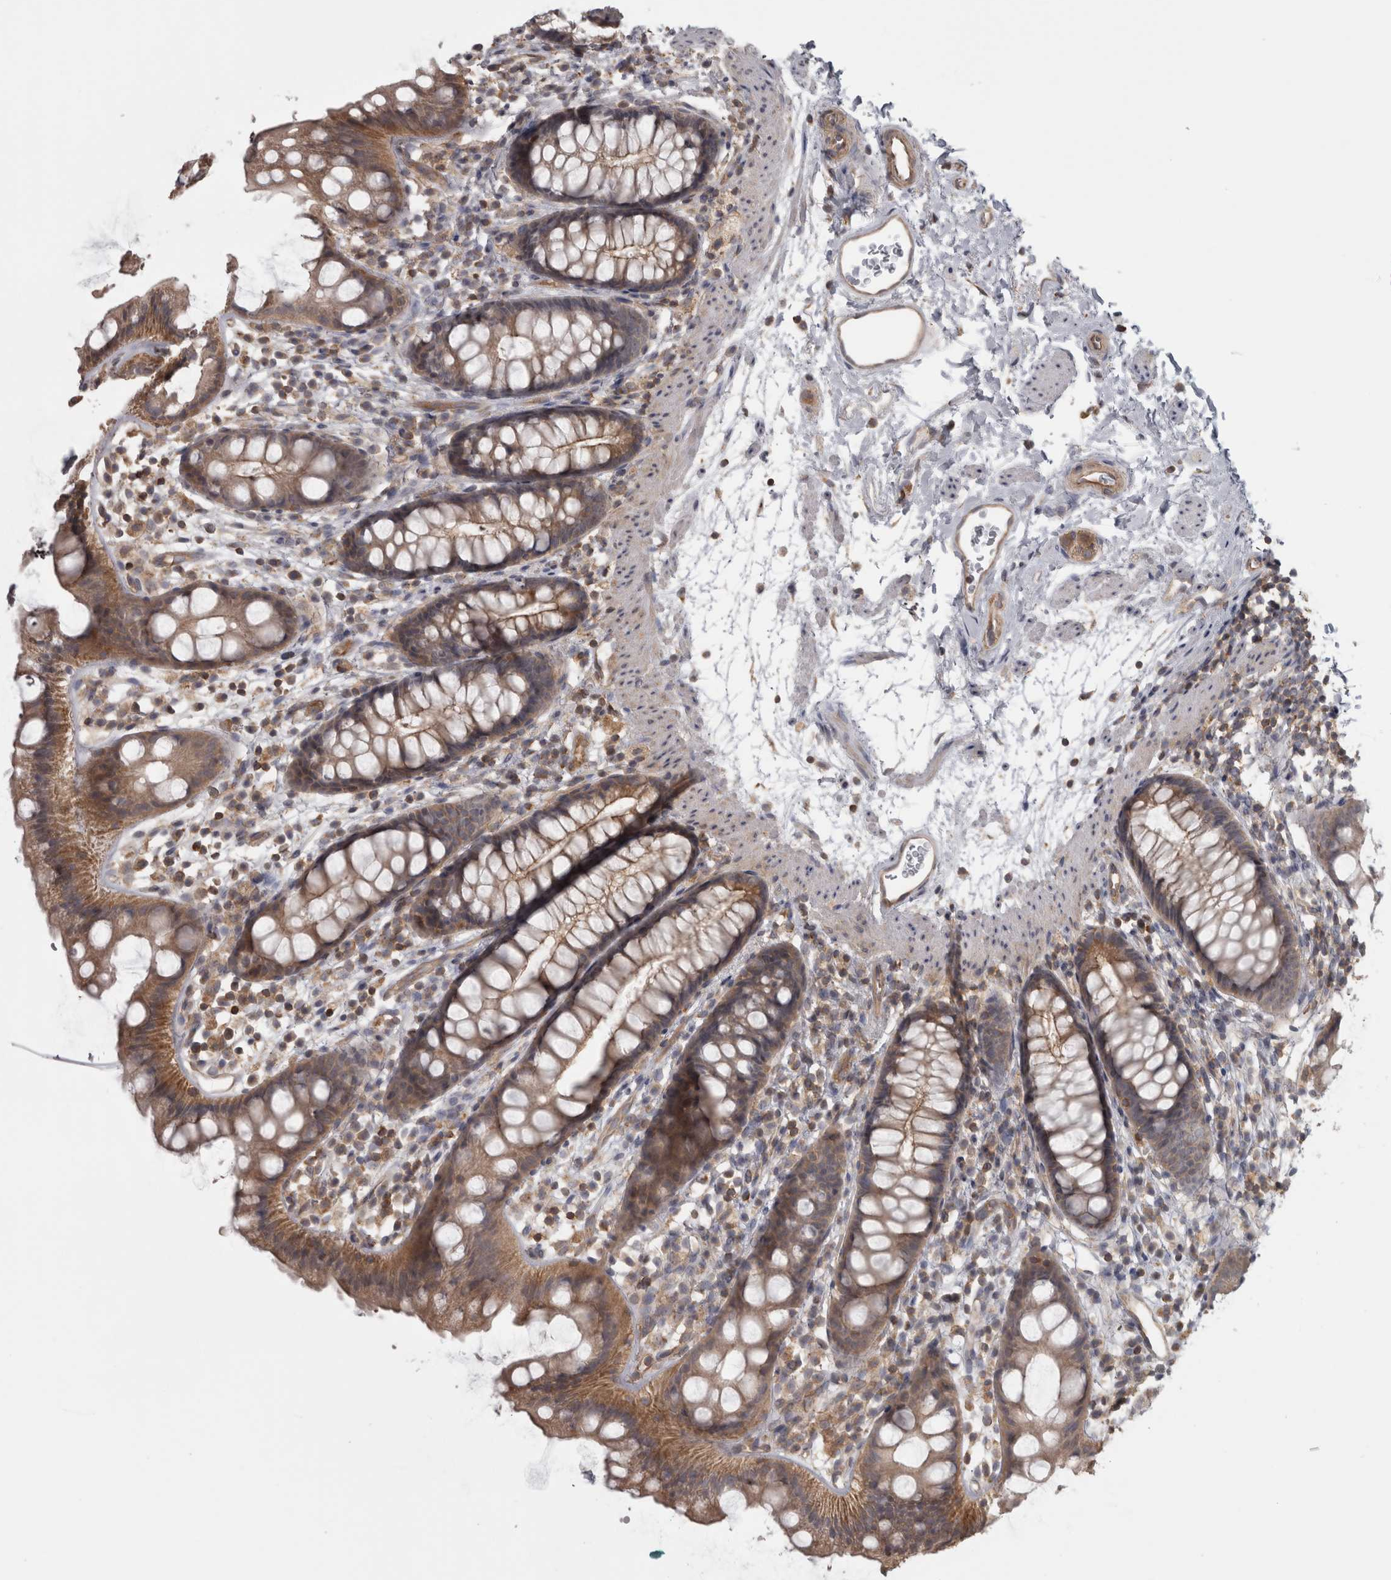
{"staining": {"intensity": "moderate", "quantity": ">75%", "location": "cytoplasmic/membranous"}, "tissue": "rectum", "cell_type": "Glandular cells", "image_type": "normal", "snomed": [{"axis": "morphology", "description": "Normal tissue, NOS"}, {"axis": "topography", "description": "Rectum"}], "caption": "Protein staining shows moderate cytoplasmic/membranous staining in approximately >75% of glandular cells in benign rectum.", "gene": "PPP1R12B", "patient": {"sex": "female", "age": 65}}